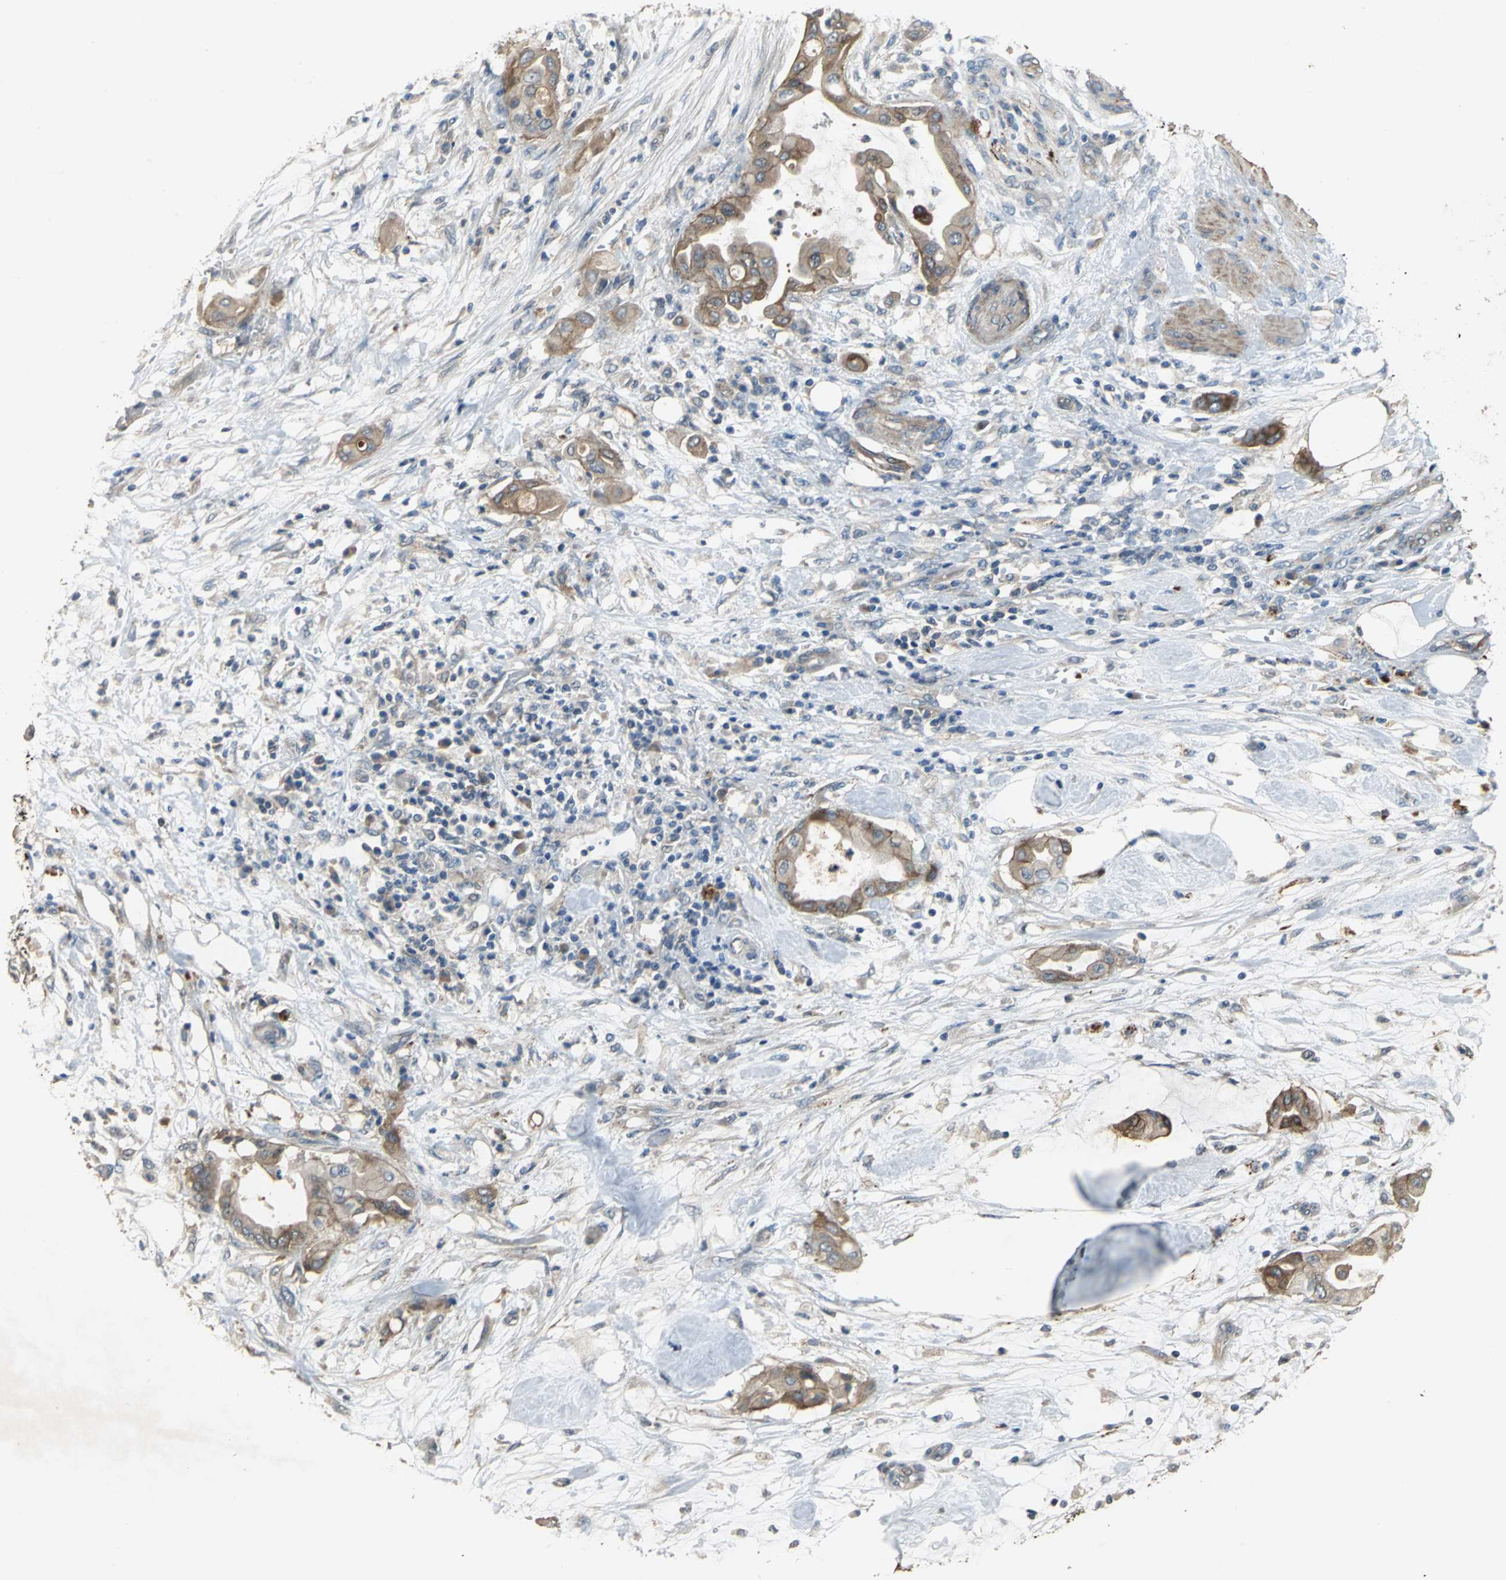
{"staining": {"intensity": "moderate", "quantity": ">75%", "location": "cytoplasmic/membranous"}, "tissue": "pancreatic cancer", "cell_type": "Tumor cells", "image_type": "cancer", "snomed": [{"axis": "morphology", "description": "Adenocarcinoma, NOS"}, {"axis": "morphology", "description": "Adenocarcinoma, metastatic, NOS"}, {"axis": "topography", "description": "Lymph node"}, {"axis": "topography", "description": "Pancreas"}, {"axis": "topography", "description": "Duodenum"}], "caption": "Immunohistochemical staining of pancreatic cancer (metastatic adenocarcinoma) demonstrates medium levels of moderate cytoplasmic/membranous protein positivity in approximately >75% of tumor cells.", "gene": "MET", "patient": {"sex": "female", "age": 64}}